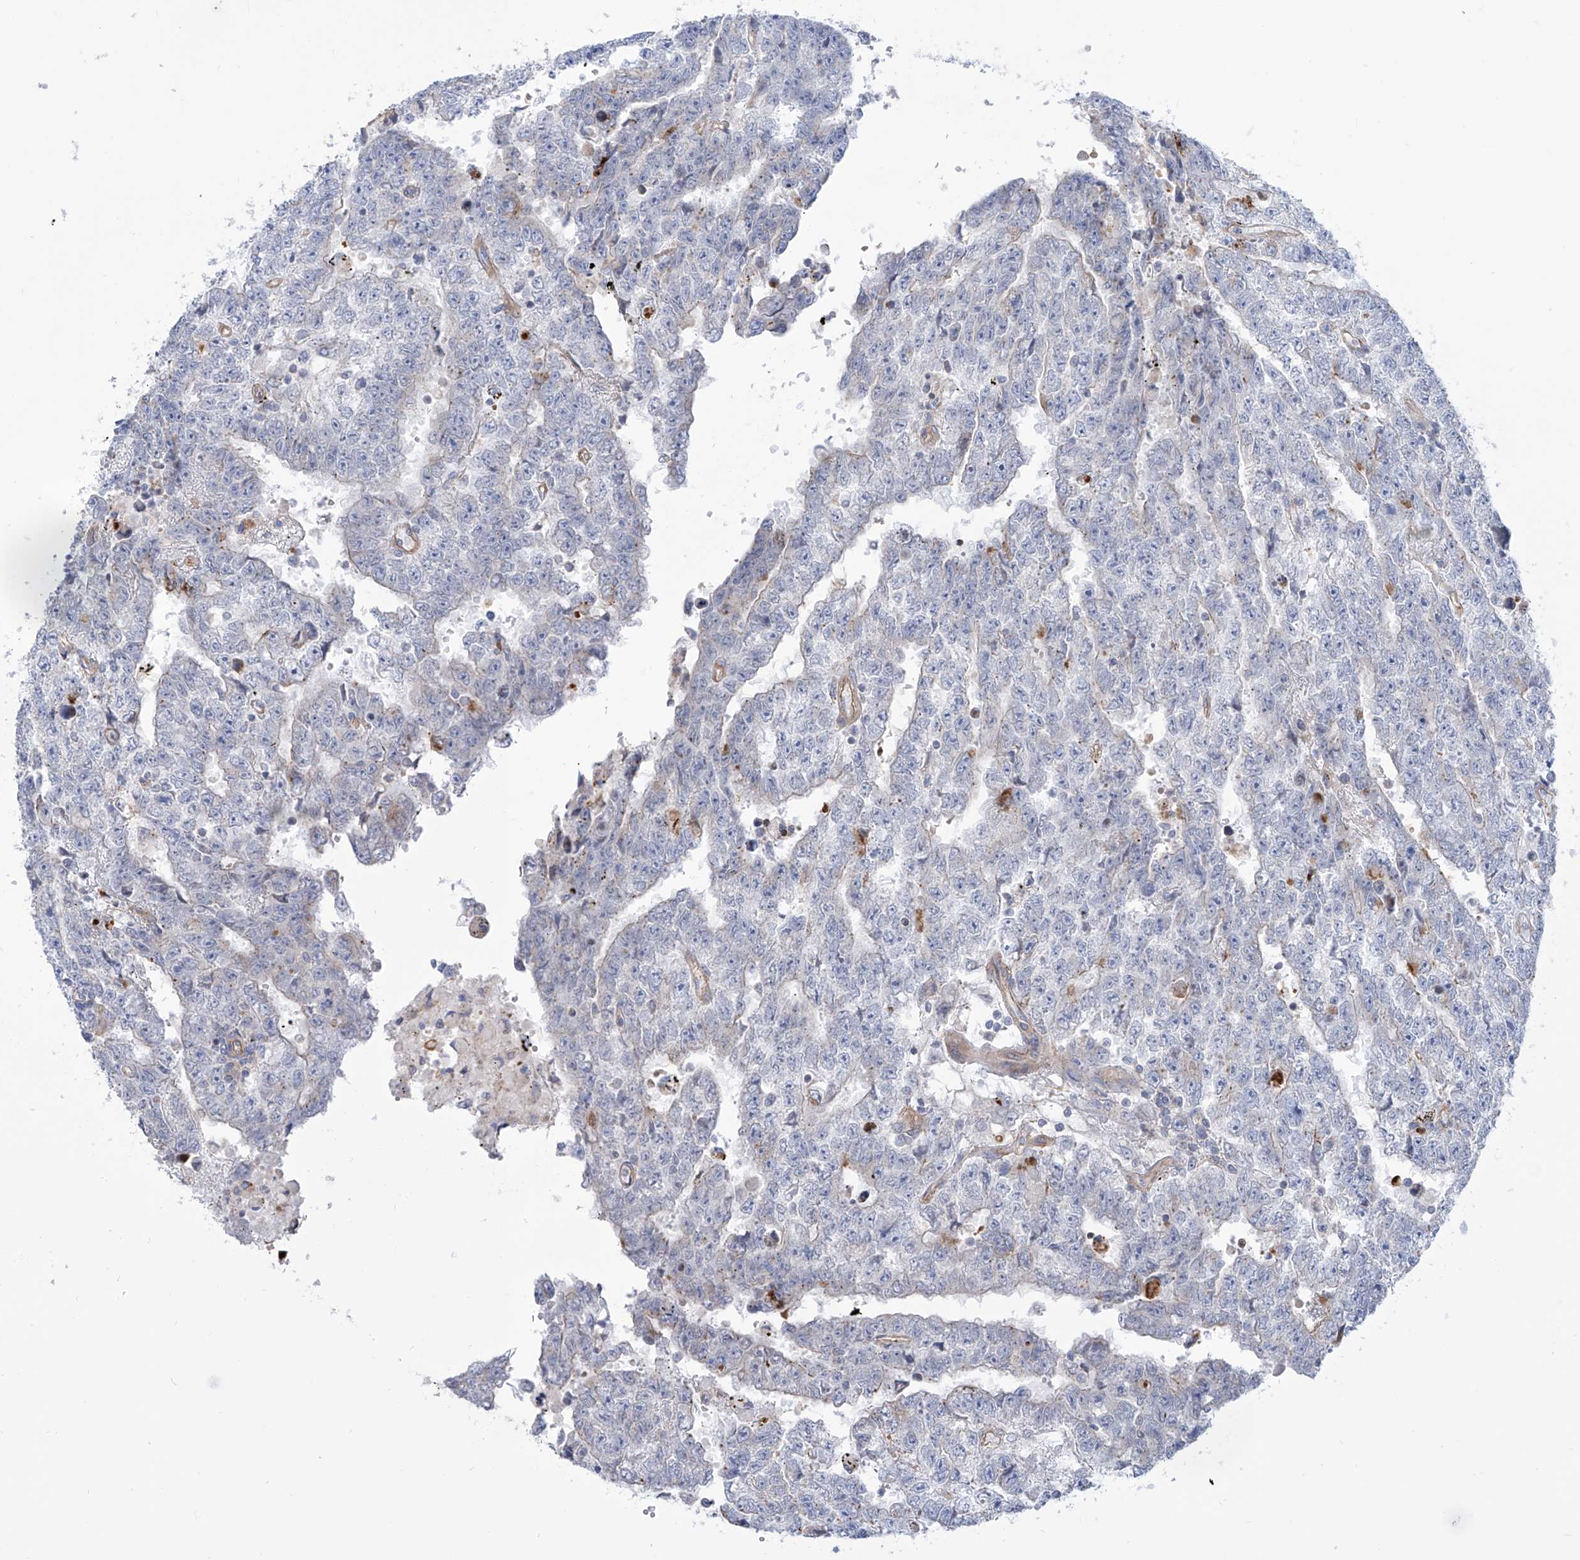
{"staining": {"intensity": "negative", "quantity": "none", "location": "none"}, "tissue": "testis cancer", "cell_type": "Tumor cells", "image_type": "cancer", "snomed": [{"axis": "morphology", "description": "Carcinoma, Embryonal, NOS"}, {"axis": "topography", "description": "Testis"}], "caption": "Human testis cancer (embryonal carcinoma) stained for a protein using immunohistochemistry exhibits no positivity in tumor cells.", "gene": "TMEM209", "patient": {"sex": "male", "age": 25}}